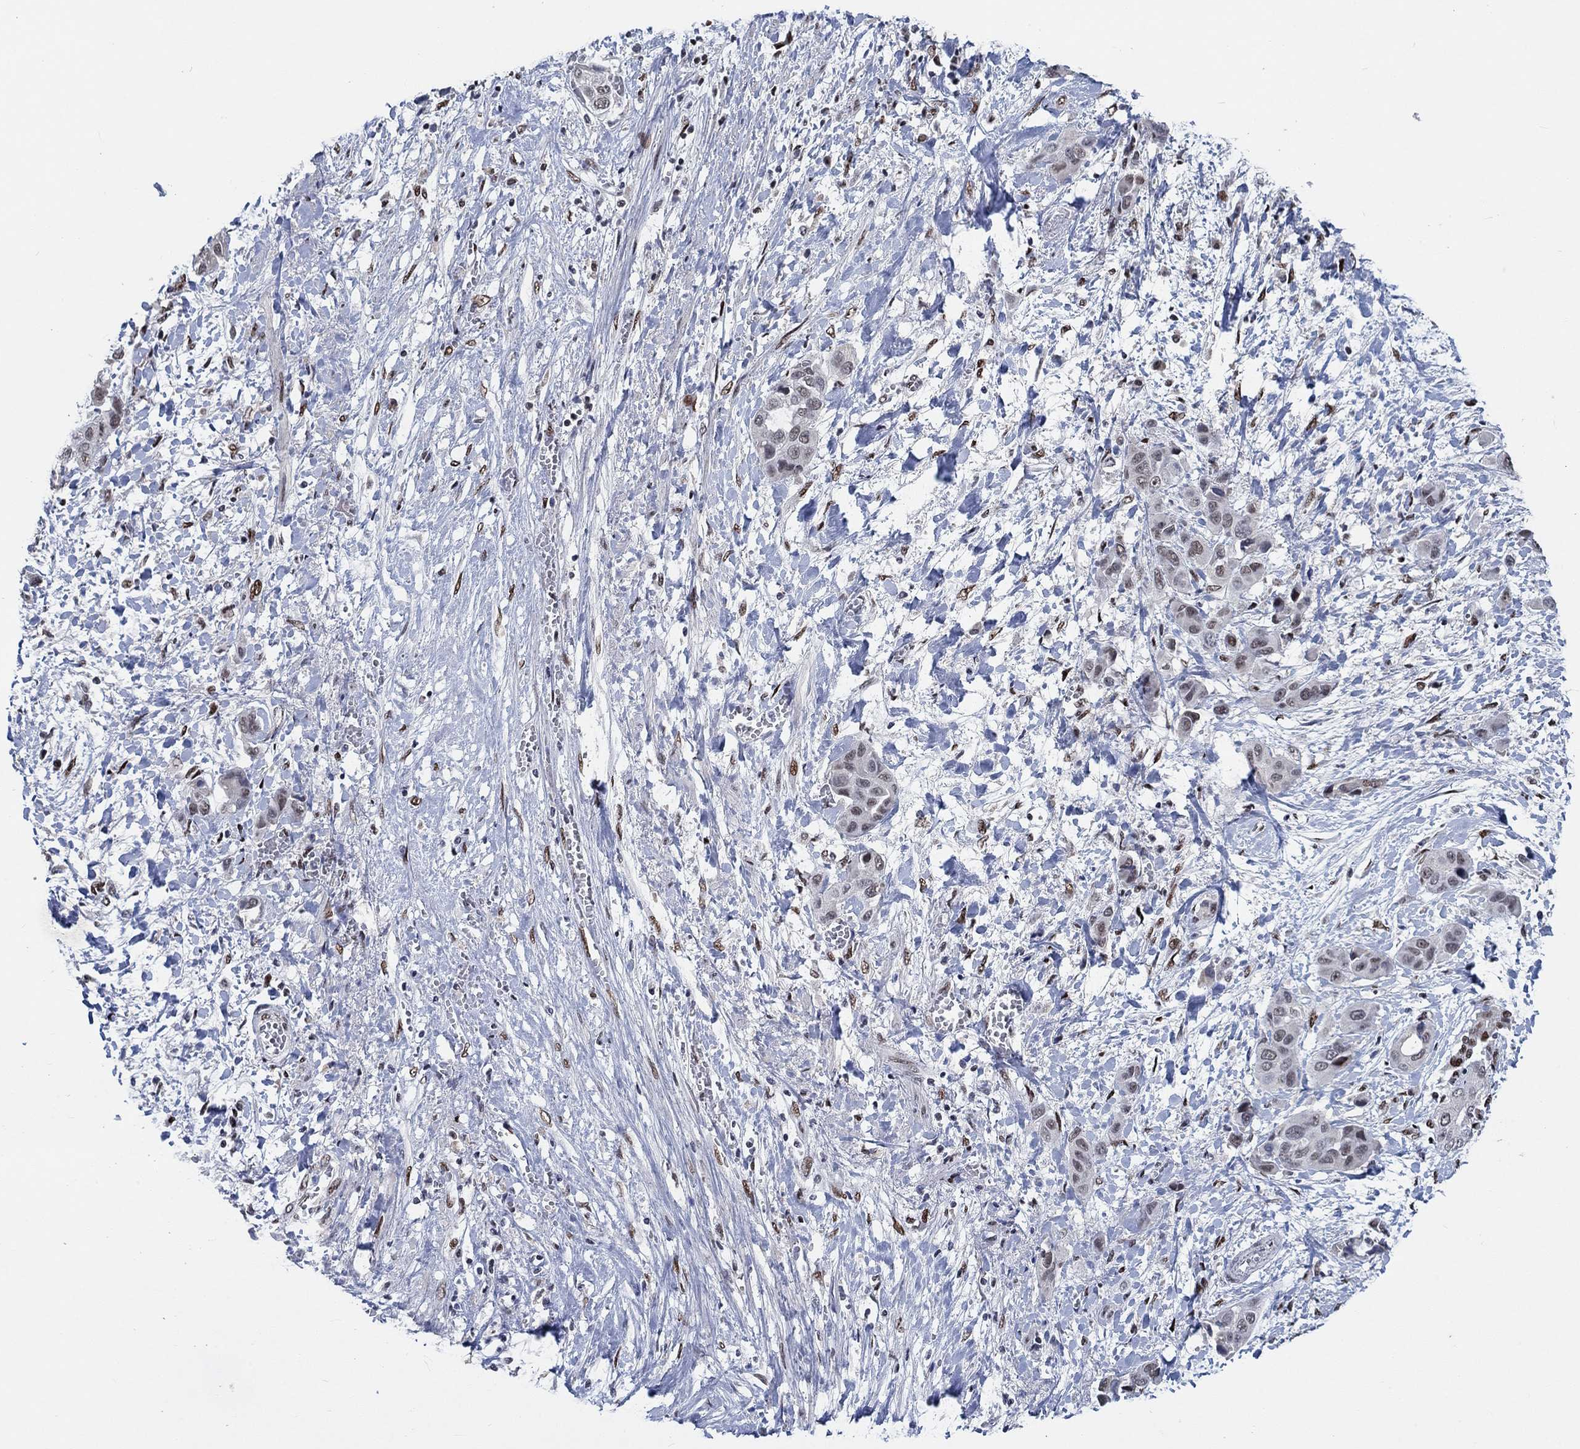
{"staining": {"intensity": "negative", "quantity": "none", "location": "none"}, "tissue": "liver cancer", "cell_type": "Tumor cells", "image_type": "cancer", "snomed": [{"axis": "morphology", "description": "Cholangiocarcinoma"}, {"axis": "topography", "description": "Liver"}], "caption": "A photomicrograph of liver cholangiocarcinoma stained for a protein demonstrates no brown staining in tumor cells.", "gene": "HTN1", "patient": {"sex": "female", "age": 52}}